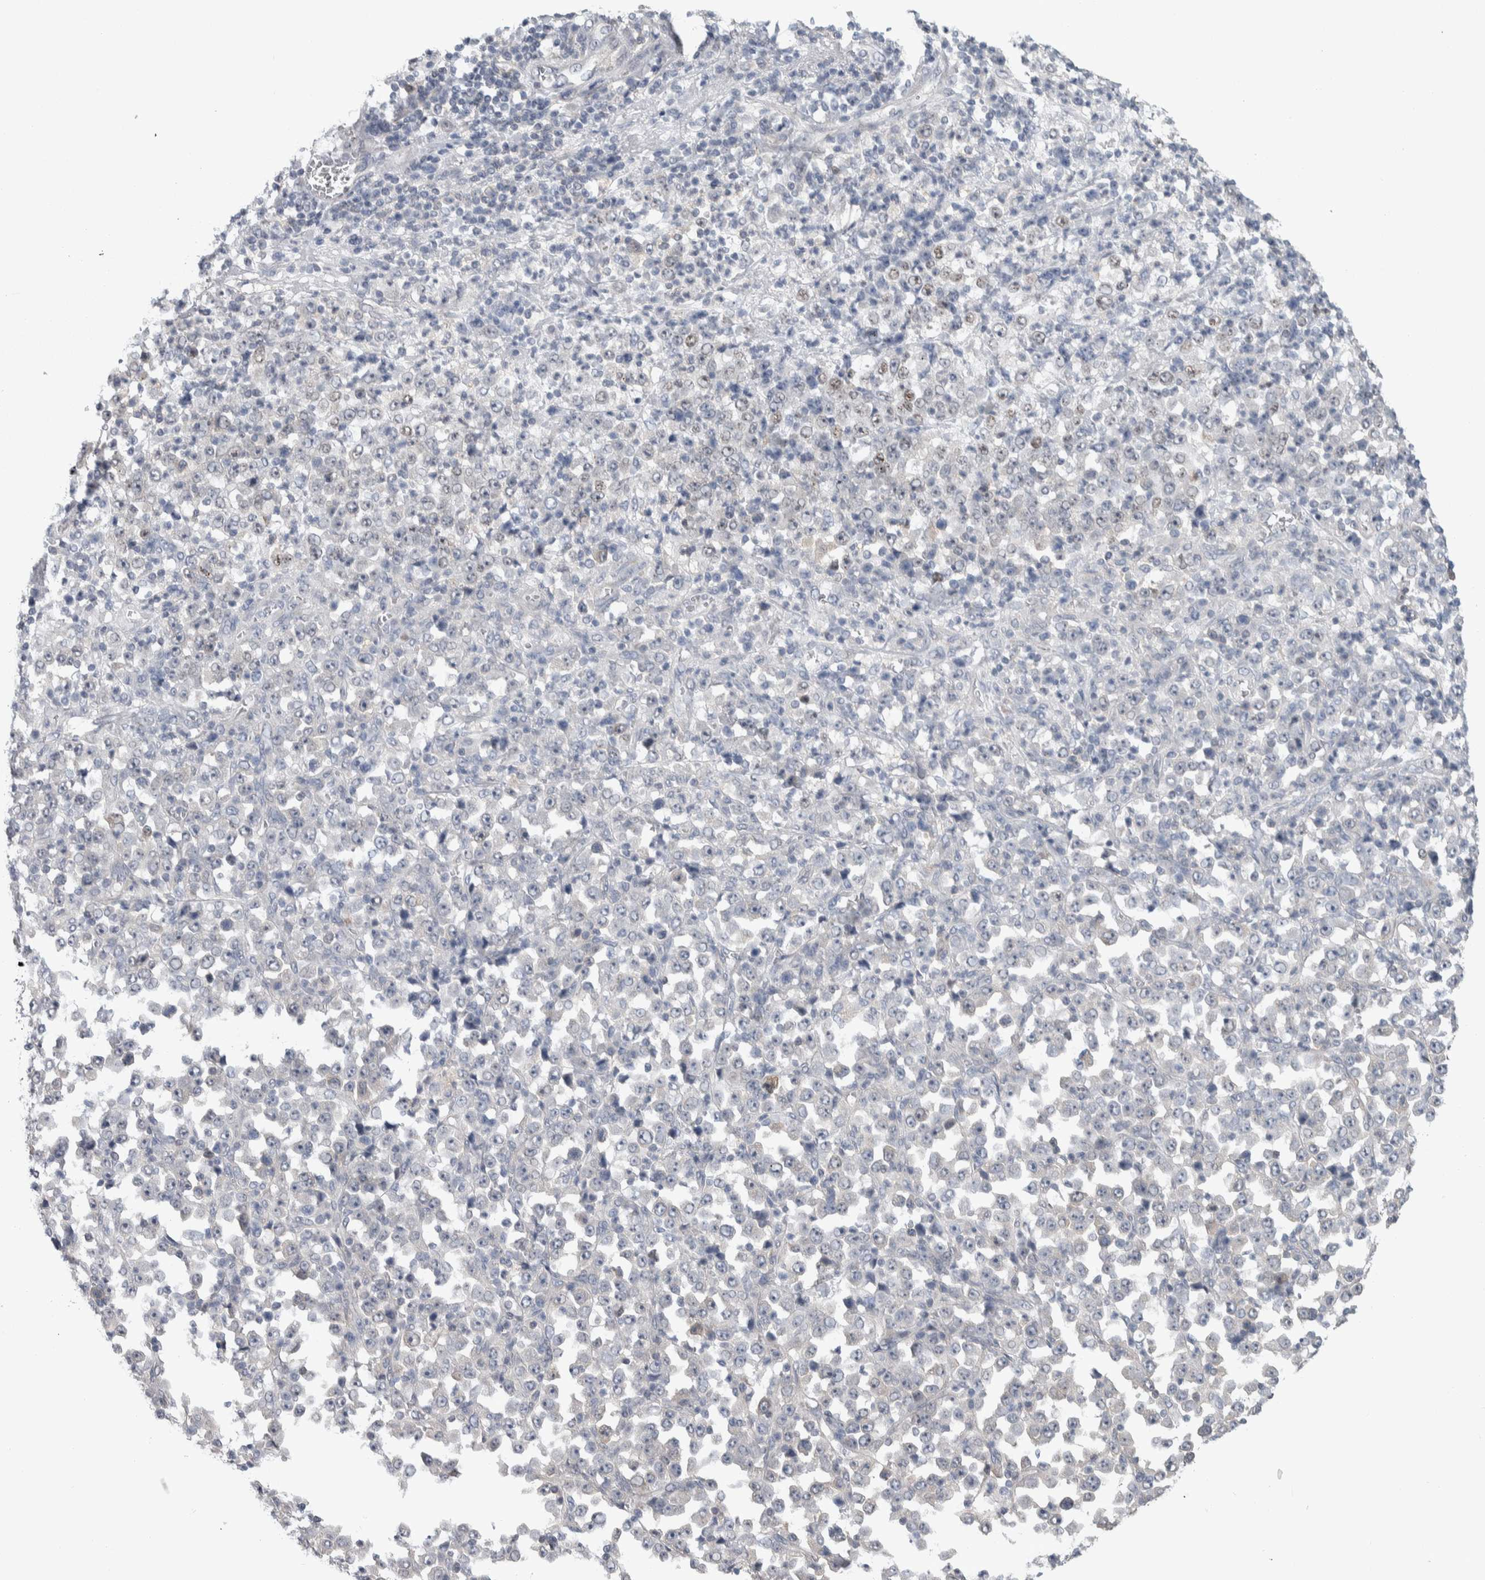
{"staining": {"intensity": "negative", "quantity": "none", "location": "none"}, "tissue": "stomach cancer", "cell_type": "Tumor cells", "image_type": "cancer", "snomed": [{"axis": "morphology", "description": "Normal tissue, NOS"}, {"axis": "morphology", "description": "Adenocarcinoma, NOS"}, {"axis": "topography", "description": "Stomach, upper"}, {"axis": "topography", "description": "Stomach"}], "caption": "Protein analysis of stomach adenocarcinoma exhibits no significant positivity in tumor cells. (DAB (3,3'-diaminobenzidine) IHC, high magnification).", "gene": "TAX1BP1", "patient": {"sex": "male", "age": 59}}